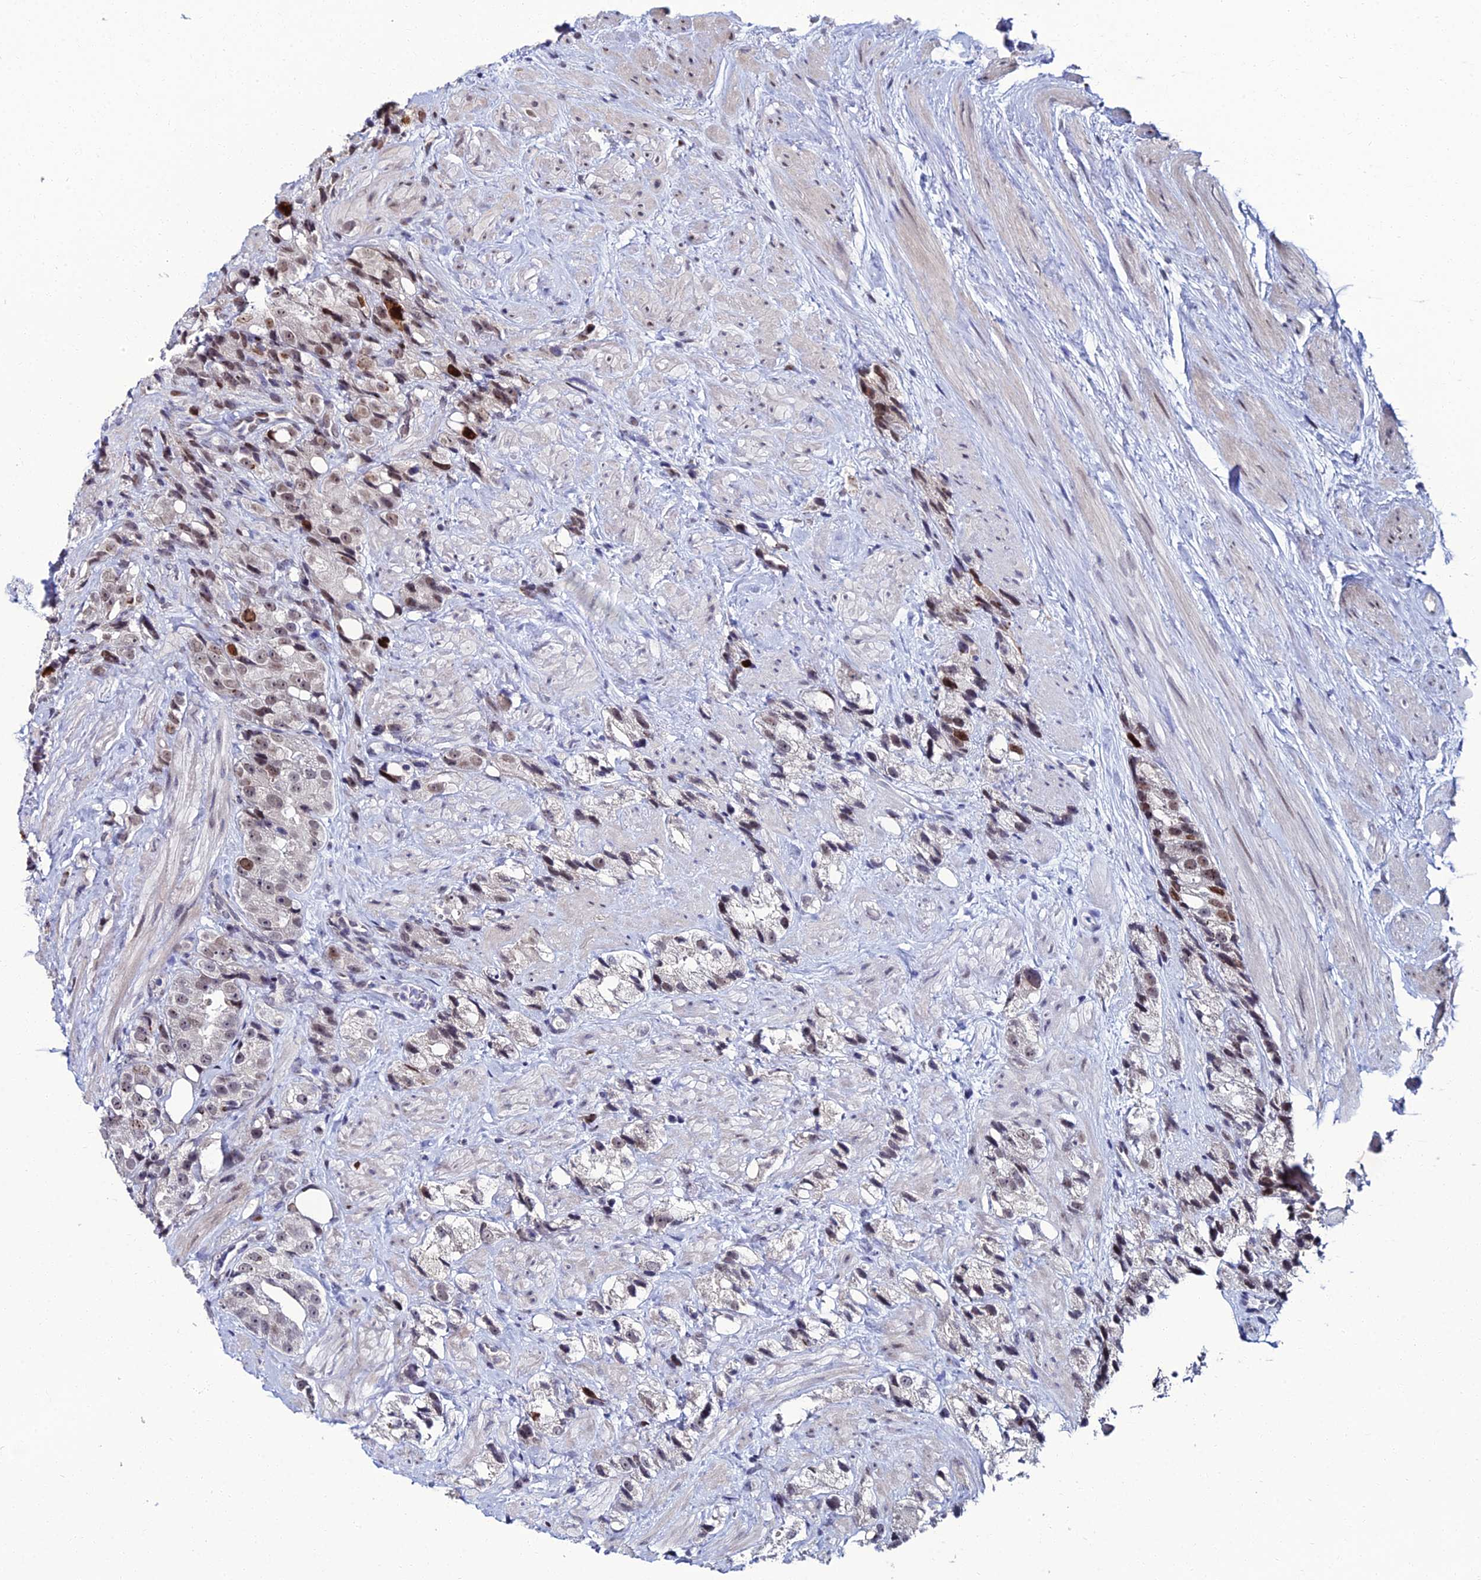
{"staining": {"intensity": "moderate", "quantity": "<25%", "location": "nuclear"}, "tissue": "prostate cancer", "cell_type": "Tumor cells", "image_type": "cancer", "snomed": [{"axis": "morphology", "description": "Adenocarcinoma, NOS"}, {"axis": "topography", "description": "Prostate"}], "caption": "The image shows a brown stain indicating the presence of a protein in the nuclear of tumor cells in adenocarcinoma (prostate). (brown staining indicates protein expression, while blue staining denotes nuclei).", "gene": "TAF9B", "patient": {"sex": "male", "age": 79}}